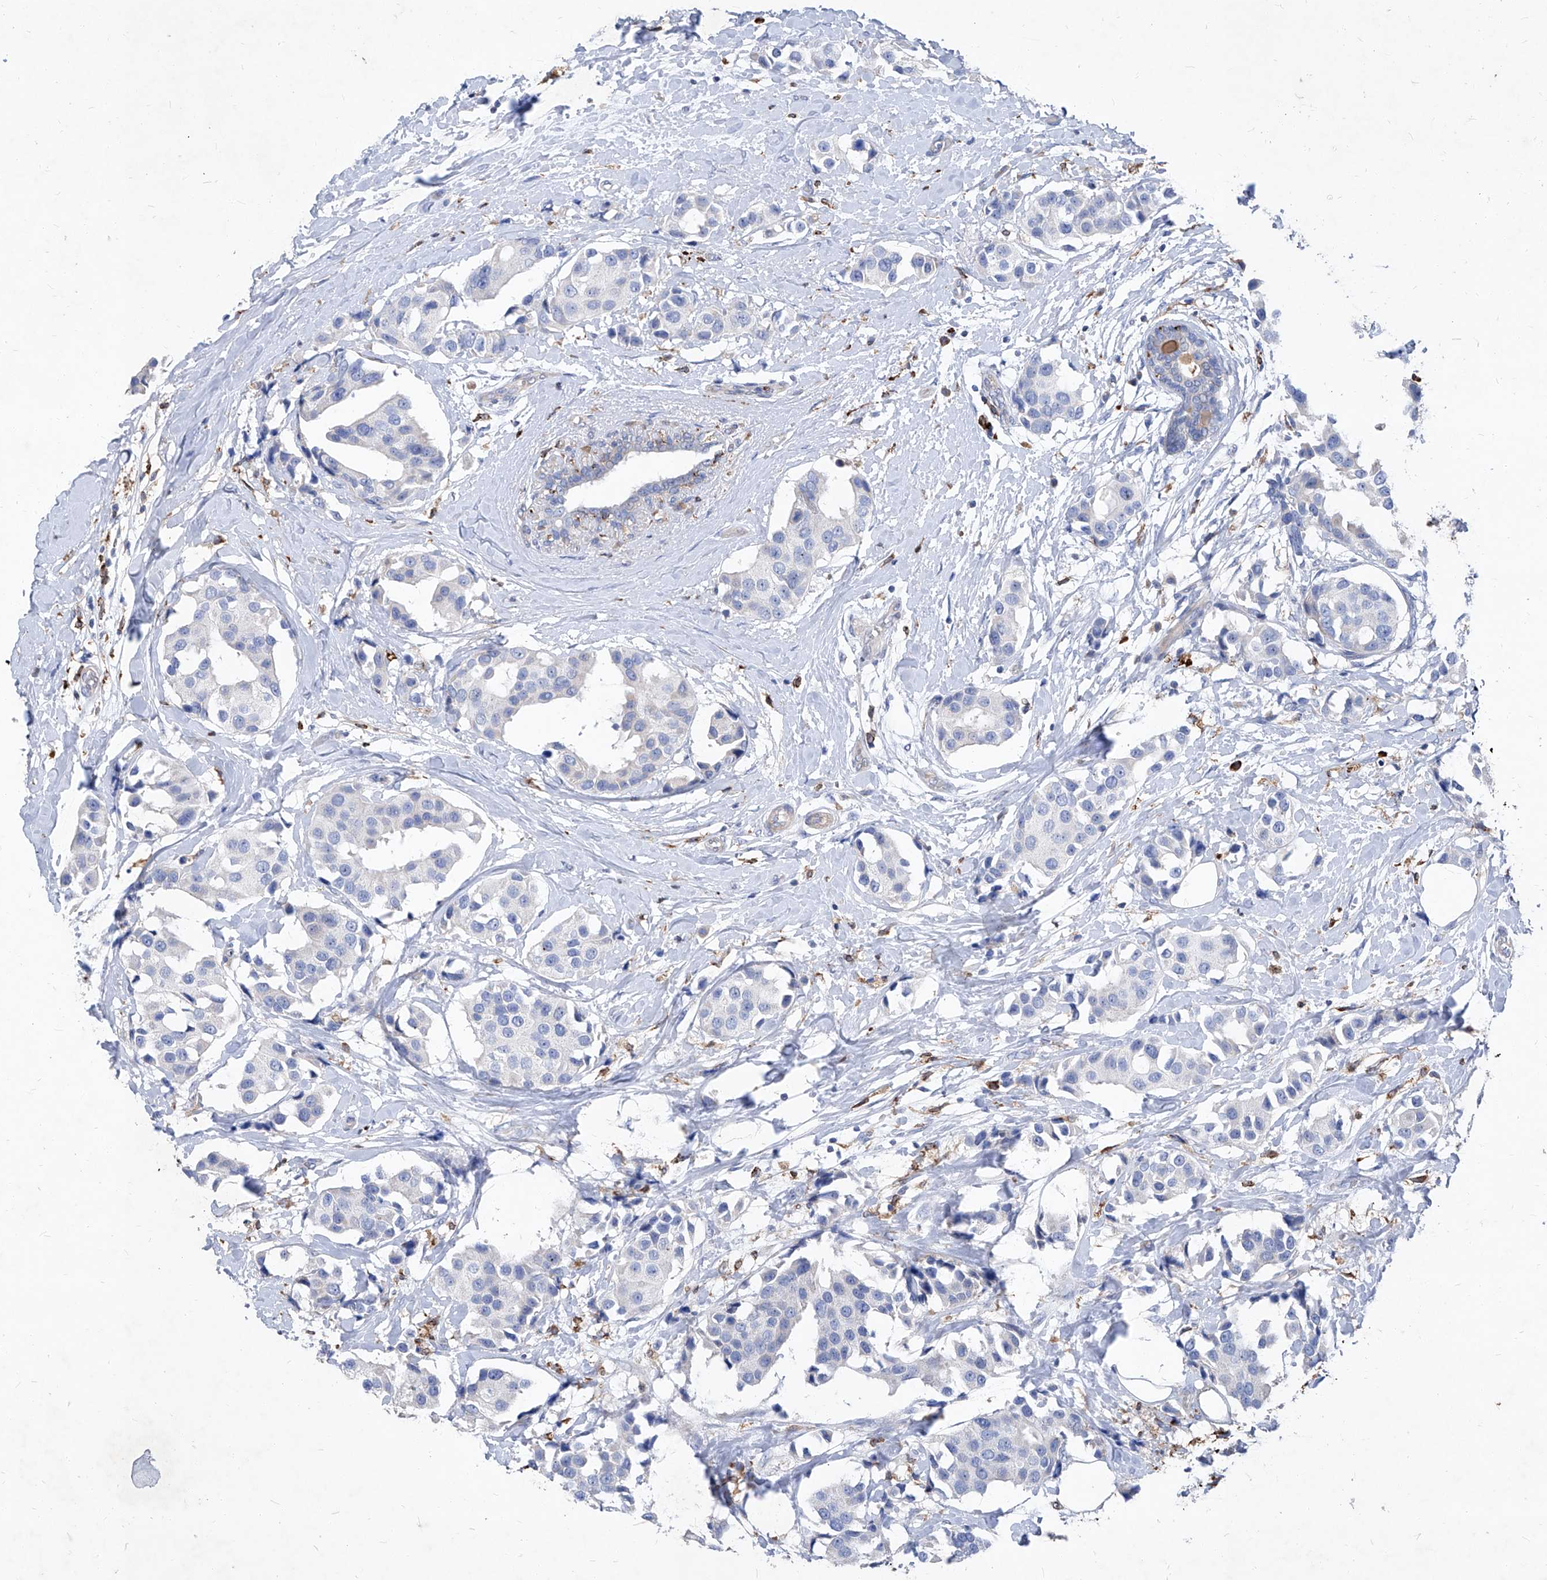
{"staining": {"intensity": "negative", "quantity": "none", "location": "none"}, "tissue": "breast cancer", "cell_type": "Tumor cells", "image_type": "cancer", "snomed": [{"axis": "morphology", "description": "Normal tissue, NOS"}, {"axis": "morphology", "description": "Duct carcinoma"}, {"axis": "topography", "description": "Breast"}], "caption": "This is an IHC histopathology image of human breast cancer (infiltrating ductal carcinoma). There is no staining in tumor cells.", "gene": "UBOX5", "patient": {"sex": "female", "age": 39}}